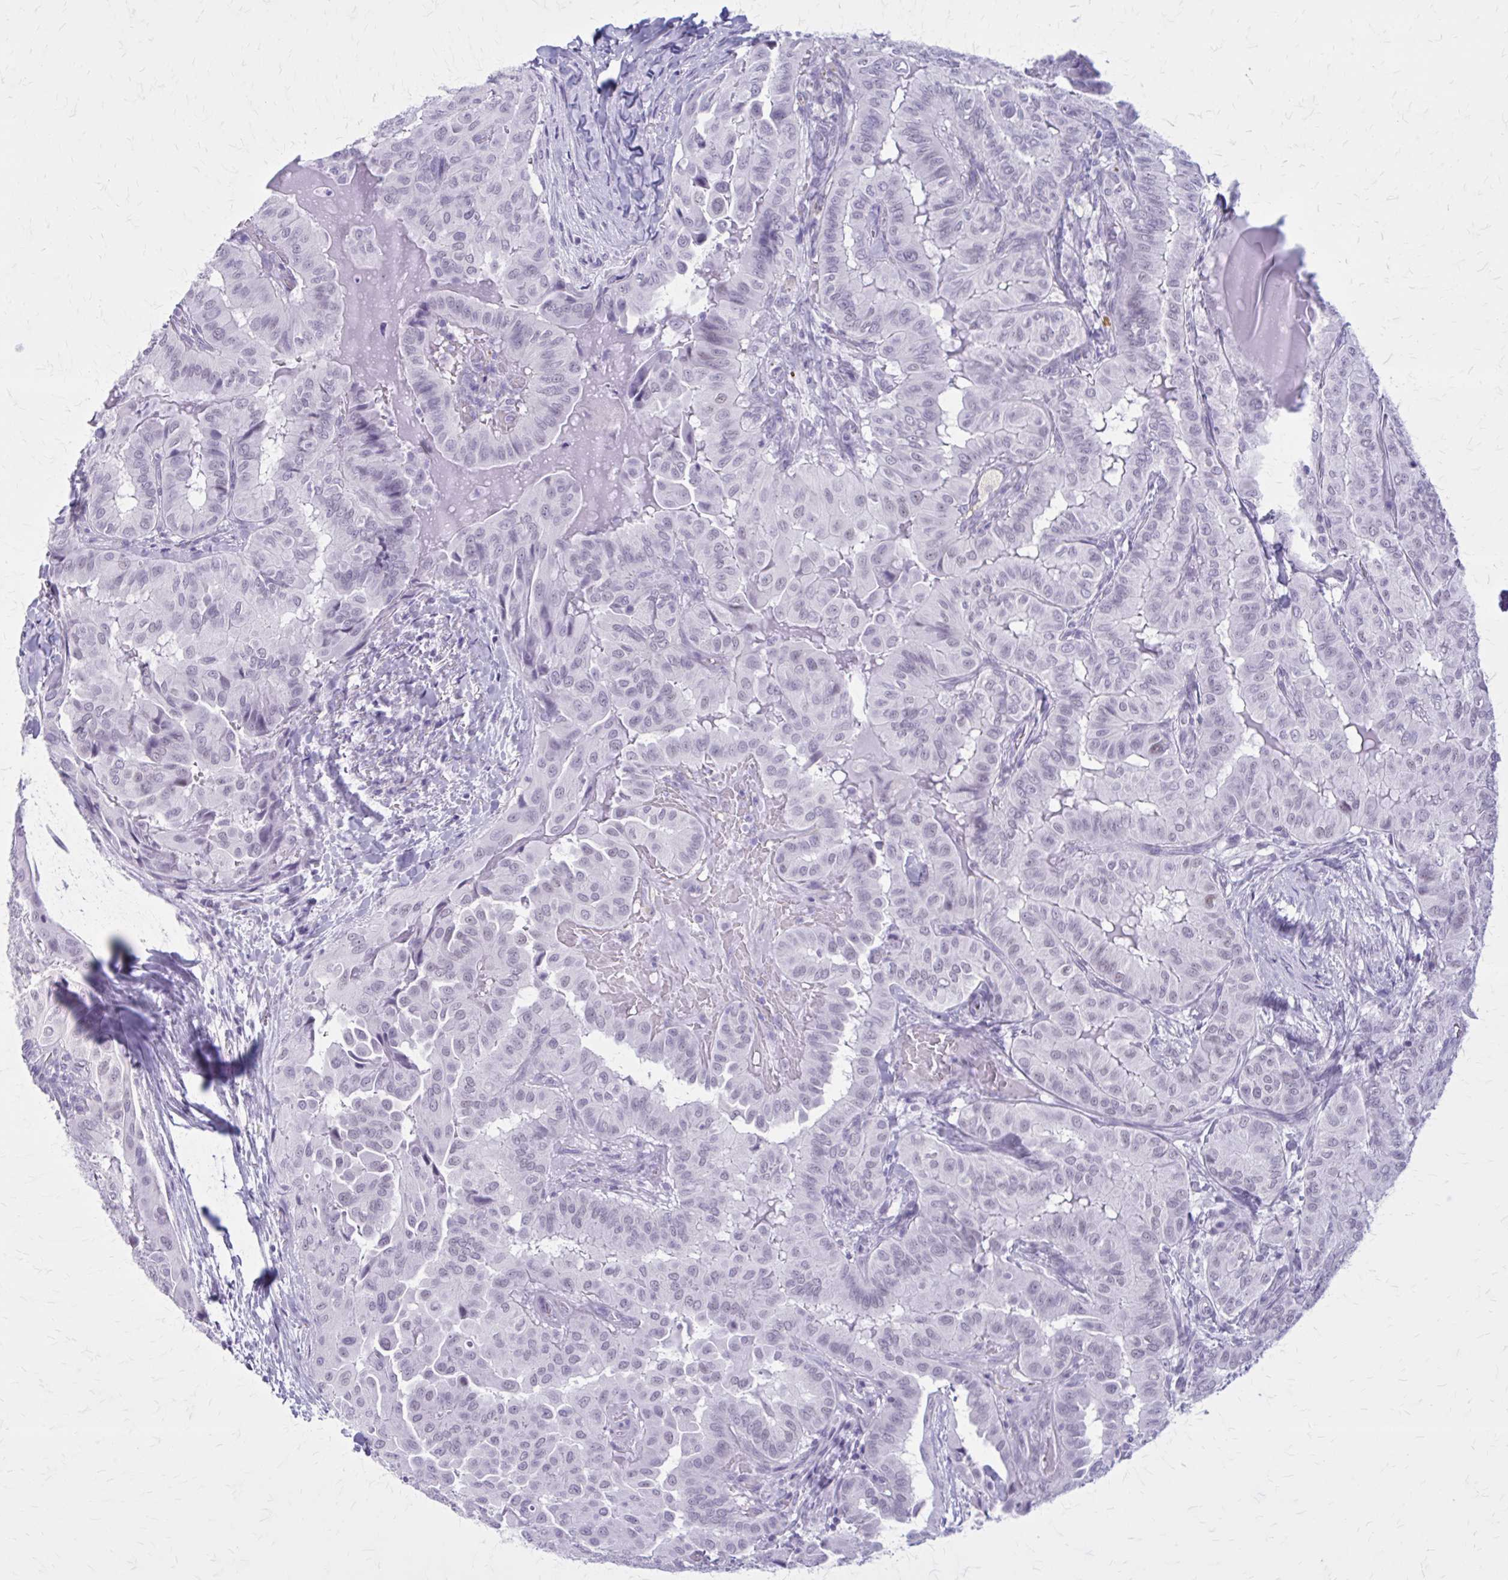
{"staining": {"intensity": "negative", "quantity": "none", "location": "none"}, "tissue": "thyroid cancer", "cell_type": "Tumor cells", "image_type": "cancer", "snomed": [{"axis": "morphology", "description": "Papillary adenocarcinoma, NOS"}, {"axis": "topography", "description": "Thyroid gland"}], "caption": "This is an immunohistochemistry (IHC) photomicrograph of thyroid cancer. There is no positivity in tumor cells.", "gene": "GAD1", "patient": {"sex": "female", "age": 68}}